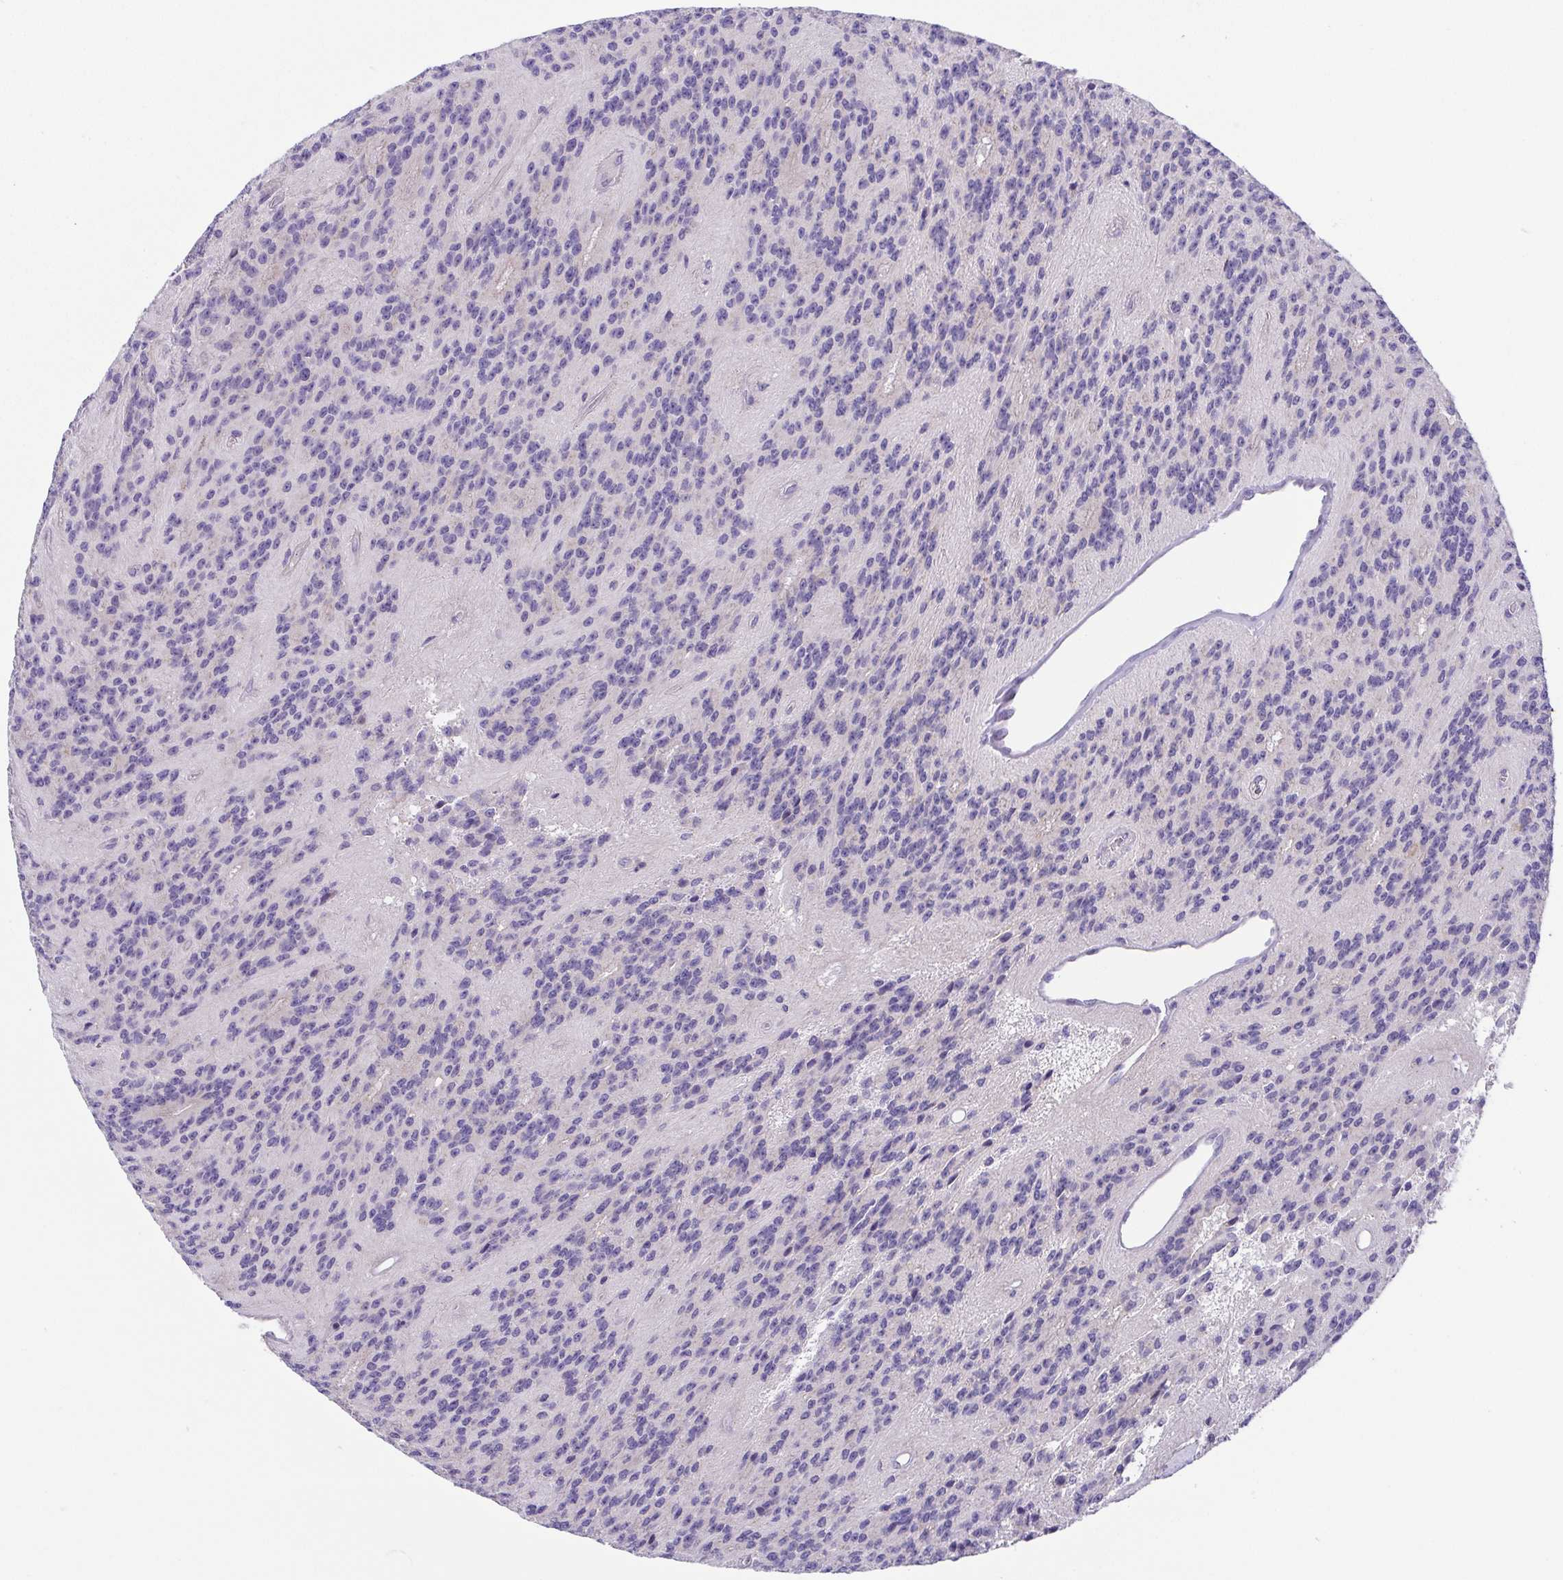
{"staining": {"intensity": "negative", "quantity": "none", "location": "none"}, "tissue": "glioma", "cell_type": "Tumor cells", "image_type": "cancer", "snomed": [{"axis": "morphology", "description": "Glioma, malignant, Low grade"}, {"axis": "topography", "description": "Brain"}], "caption": "The IHC photomicrograph has no significant staining in tumor cells of malignant low-grade glioma tissue.", "gene": "SLC13A1", "patient": {"sex": "male", "age": 31}}